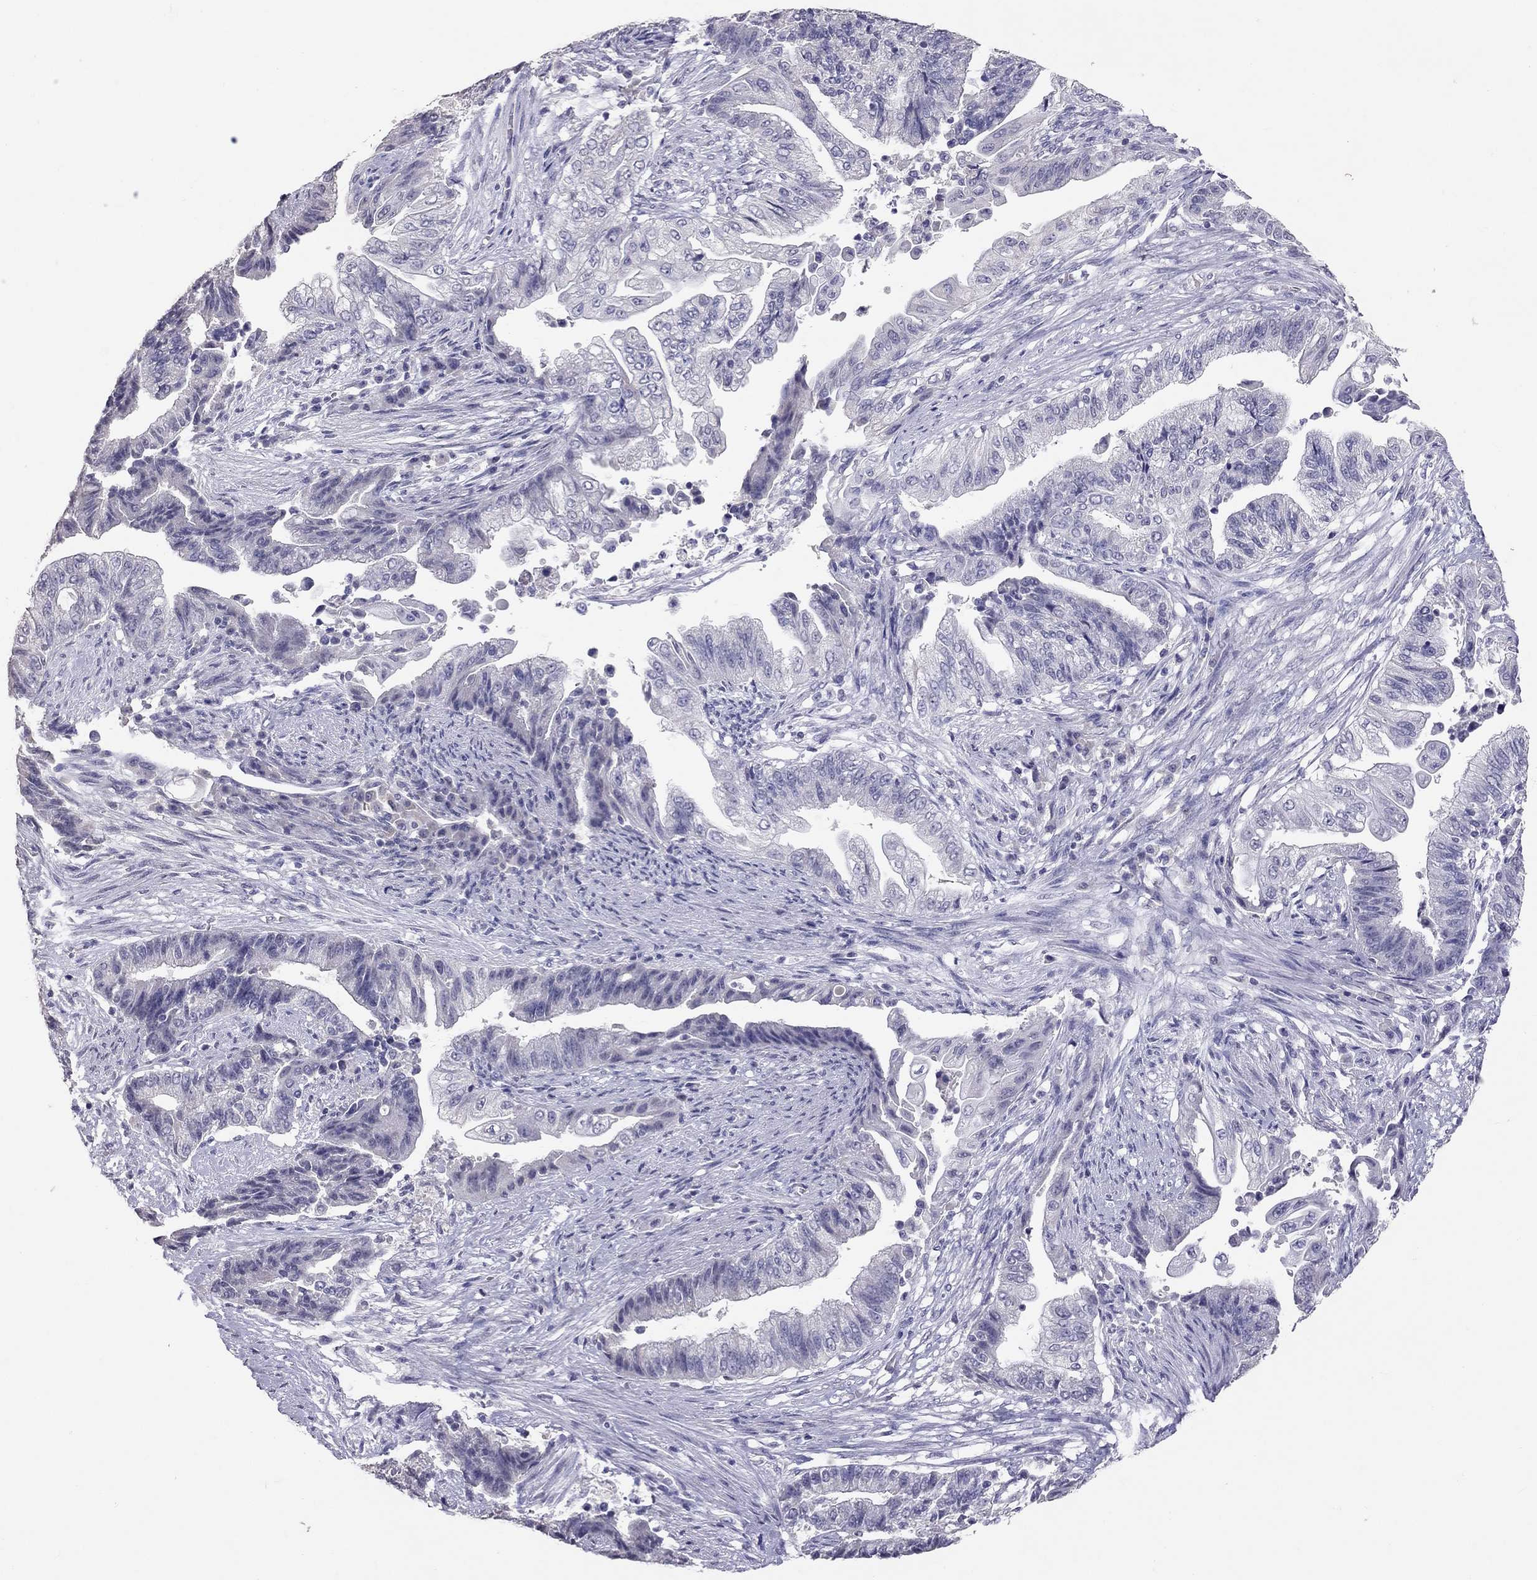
{"staining": {"intensity": "negative", "quantity": "none", "location": "none"}, "tissue": "endometrial cancer", "cell_type": "Tumor cells", "image_type": "cancer", "snomed": [{"axis": "morphology", "description": "Adenocarcinoma, NOS"}, {"axis": "topography", "description": "Uterus"}, {"axis": "topography", "description": "Endometrium"}], "caption": "Micrograph shows no protein expression in tumor cells of endometrial adenocarcinoma tissue. (Stains: DAB immunohistochemistry (IHC) with hematoxylin counter stain, Microscopy: brightfield microscopy at high magnification).", "gene": "PSMB11", "patient": {"sex": "female", "age": 54}}